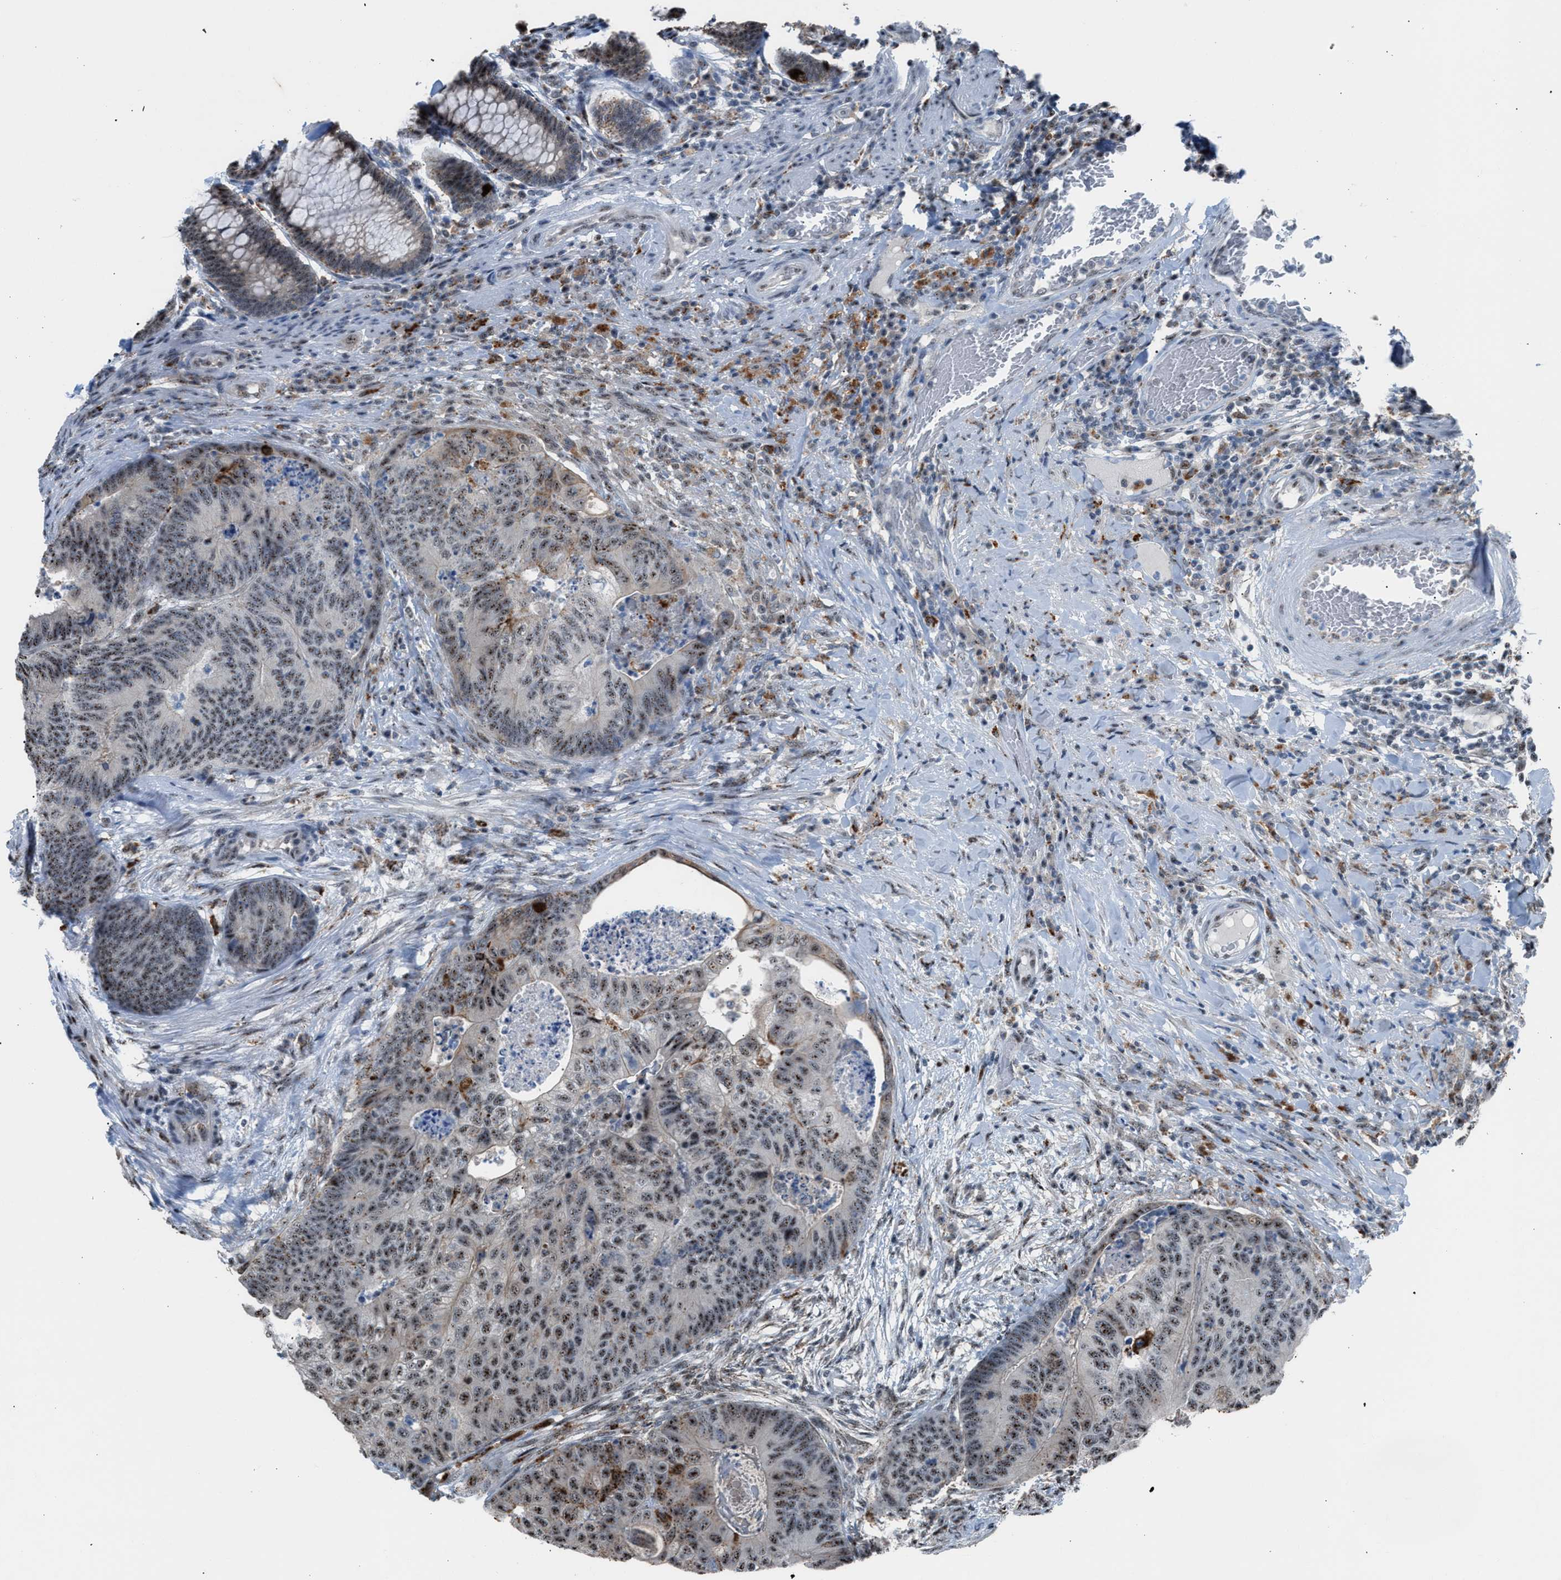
{"staining": {"intensity": "weak", "quantity": ">75%", "location": "nuclear"}, "tissue": "colorectal cancer", "cell_type": "Tumor cells", "image_type": "cancer", "snomed": [{"axis": "morphology", "description": "Adenocarcinoma, NOS"}, {"axis": "topography", "description": "Colon"}], "caption": "Immunohistochemical staining of human colorectal cancer (adenocarcinoma) exhibits low levels of weak nuclear protein positivity in approximately >75% of tumor cells.", "gene": "CENPP", "patient": {"sex": "female", "age": 67}}